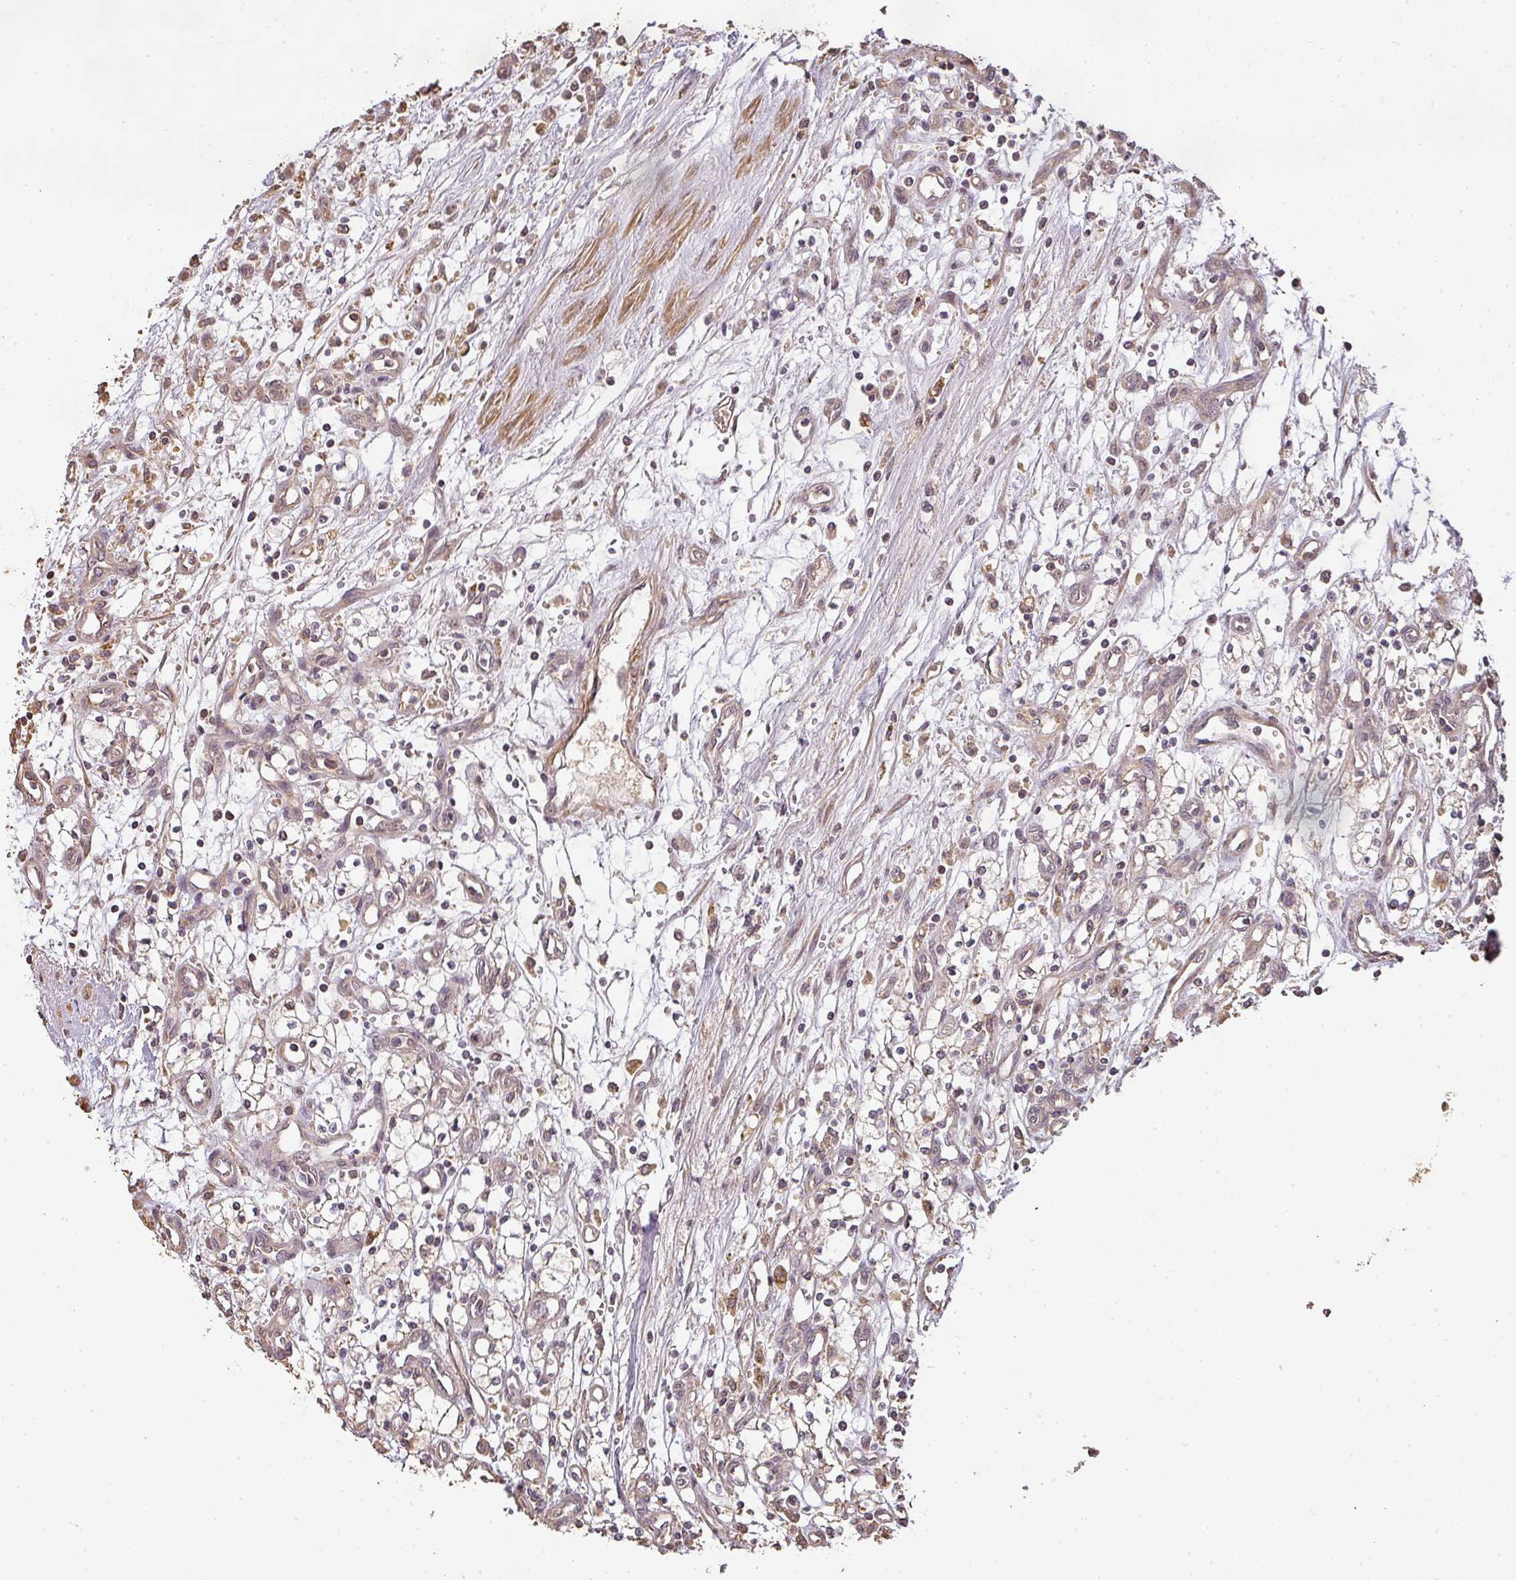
{"staining": {"intensity": "weak", "quantity": "<25%", "location": "cytoplasmic/membranous"}, "tissue": "renal cancer", "cell_type": "Tumor cells", "image_type": "cancer", "snomed": [{"axis": "morphology", "description": "Adenocarcinoma, NOS"}, {"axis": "topography", "description": "Kidney"}], "caption": "This is a photomicrograph of immunohistochemistry staining of renal cancer (adenocarcinoma), which shows no staining in tumor cells.", "gene": "BPIFB3", "patient": {"sex": "male", "age": 59}}